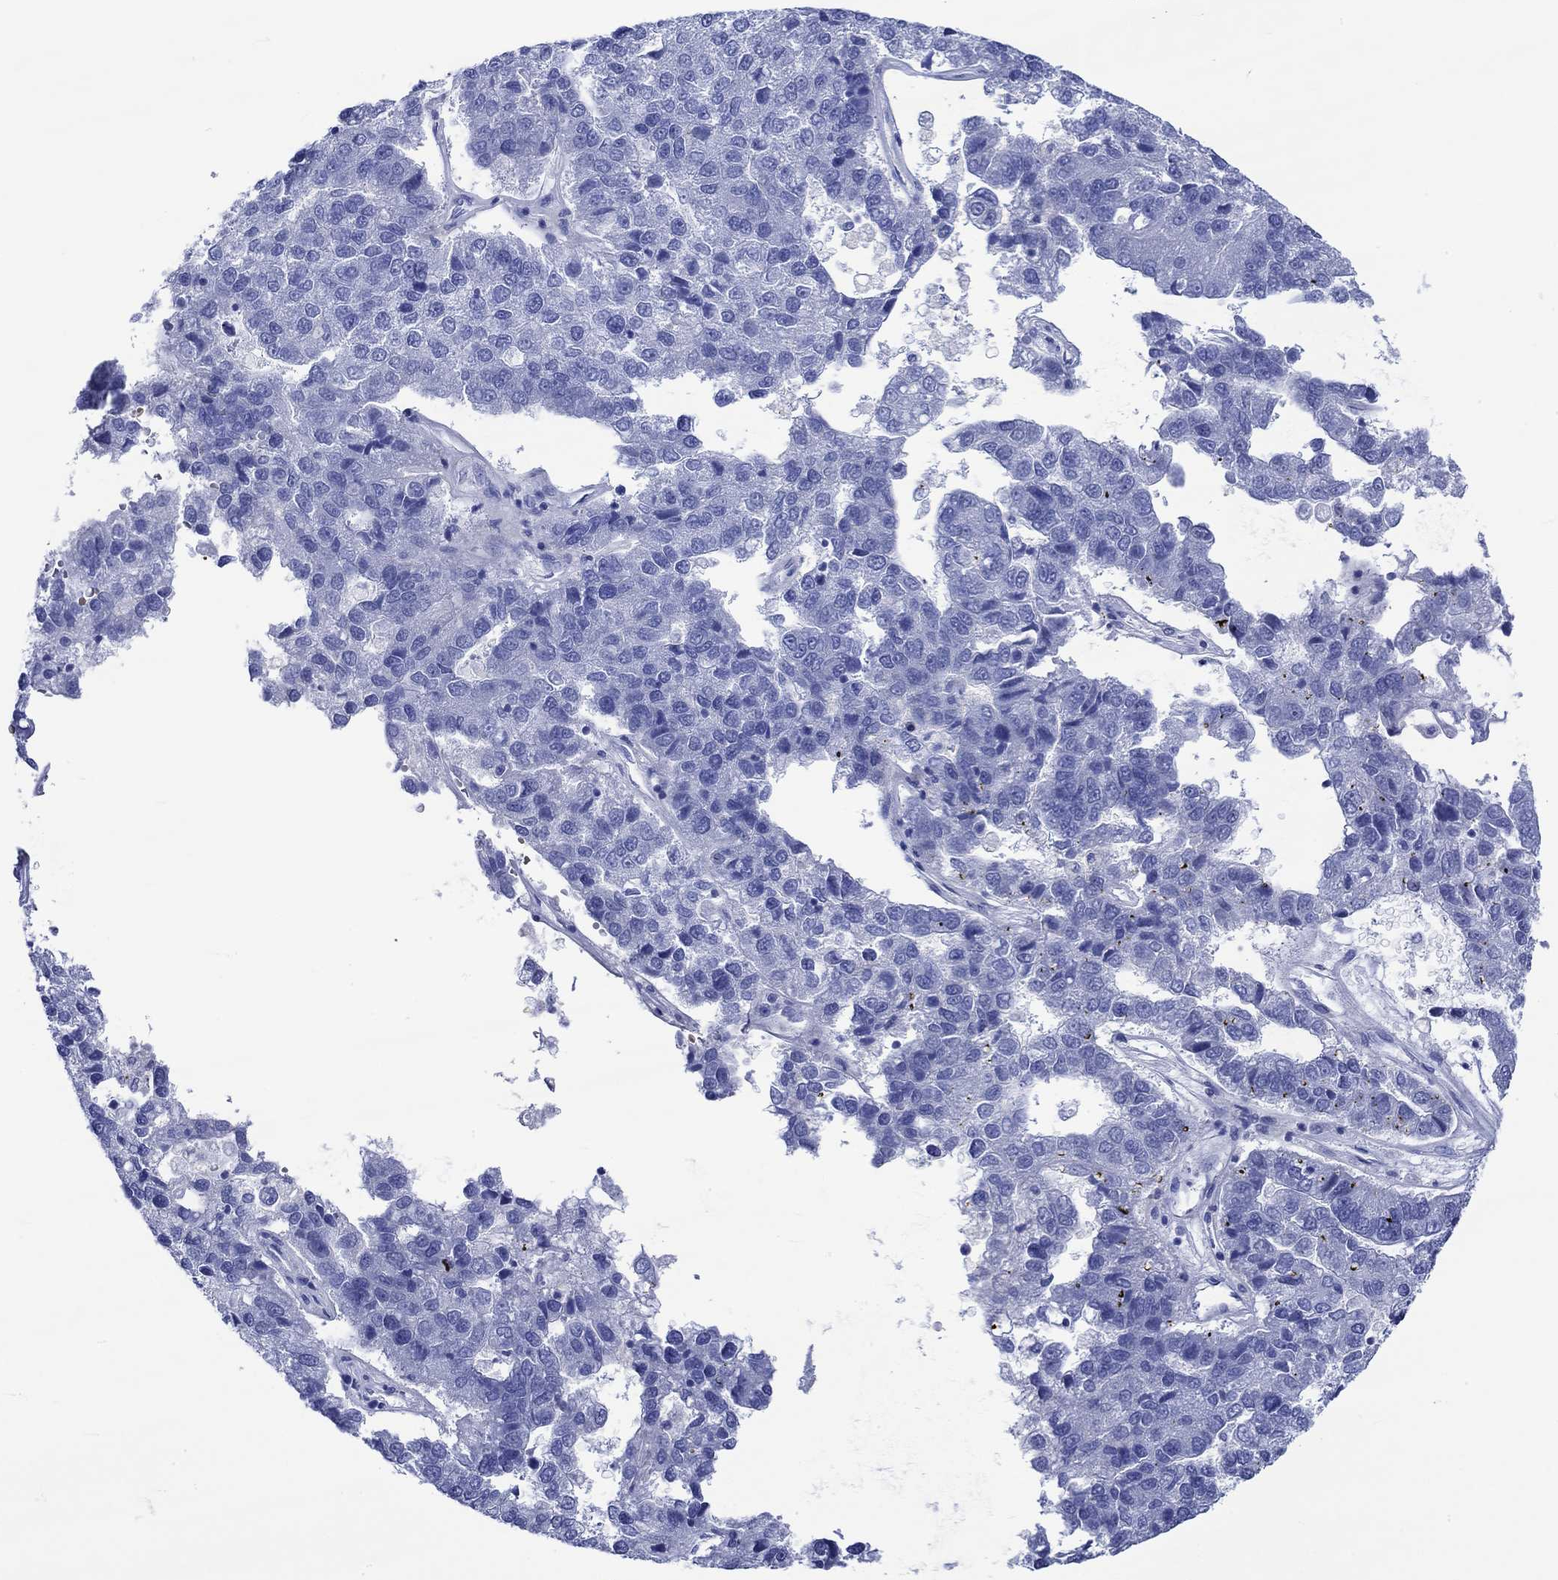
{"staining": {"intensity": "negative", "quantity": "none", "location": "none"}, "tissue": "pancreatic cancer", "cell_type": "Tumor cells", "image_type": "cancer", "snomed": [{"axis": "morphology", "description": "Adenocarcinoma, NOS"}, {"axis": "topography", "description": "Pancreas"}], "caption": "Immunohistochemistry image of pancreatic adenocarcinoma stained for a protein (brown), which demonstrates no positivity in tumor cells.", "gene": "NRIP3", "patient": {"sex": "female", "age": 61}}